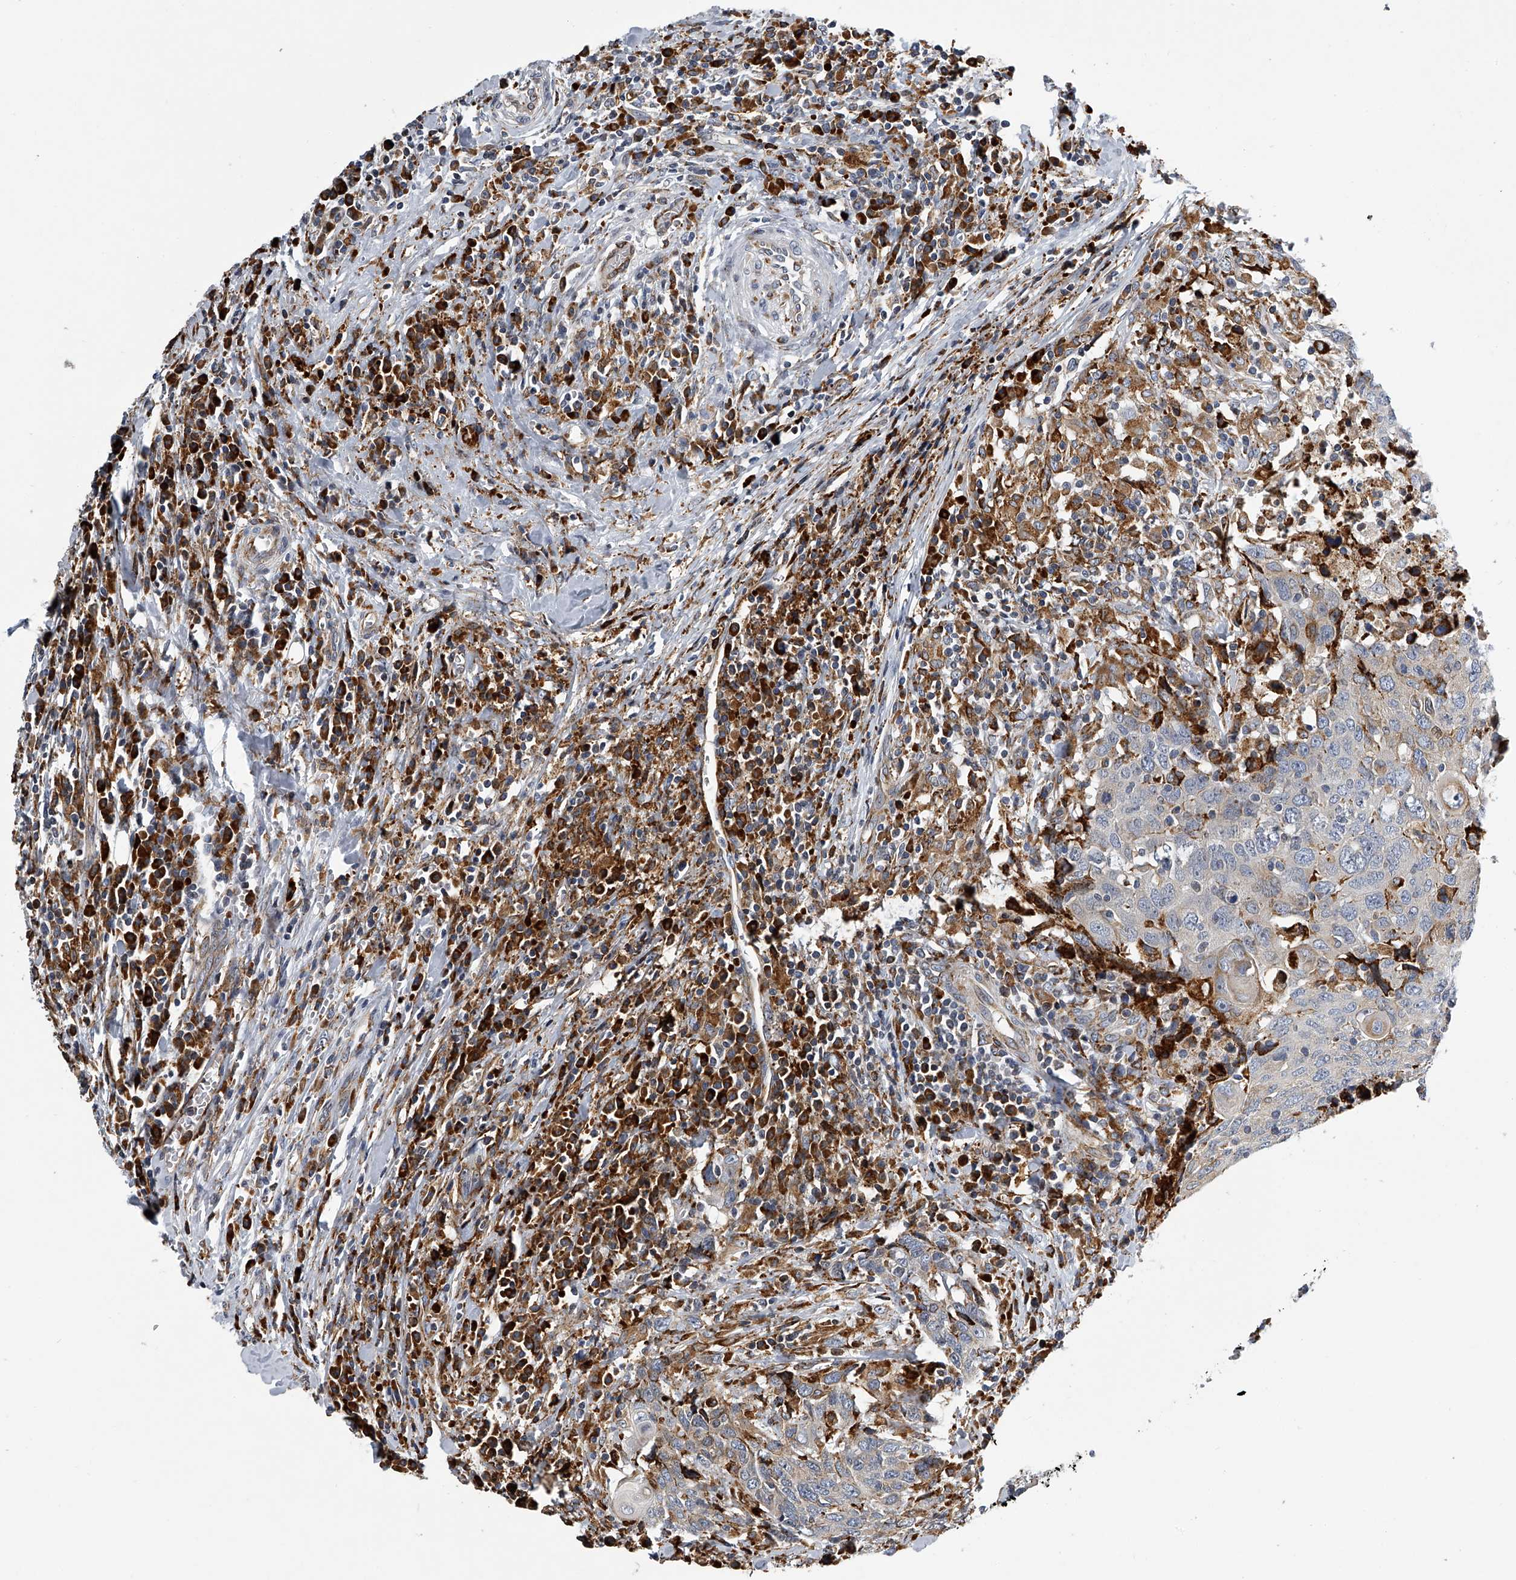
{"staining": {"intensity": "weak", "quantity": "<25%", "location": "cytoplasmic/membranous"}, "tissue": "head and neck cancer", "cell_type": "Tumor cells", "image_type": "cancer", "snomed": [{"axis": "morphology", "description": "Squamous cell carcinoma, NOS"}, {"axis": "topography", "description": "Head-Neck"}], "caption": "This is a image of IHC staining of squamous cell carcinoma (head and neck), which shows no positivity in tumor cells.", "gene": "TMEM63C", "patient": {"sex": "male", "age": 66}}